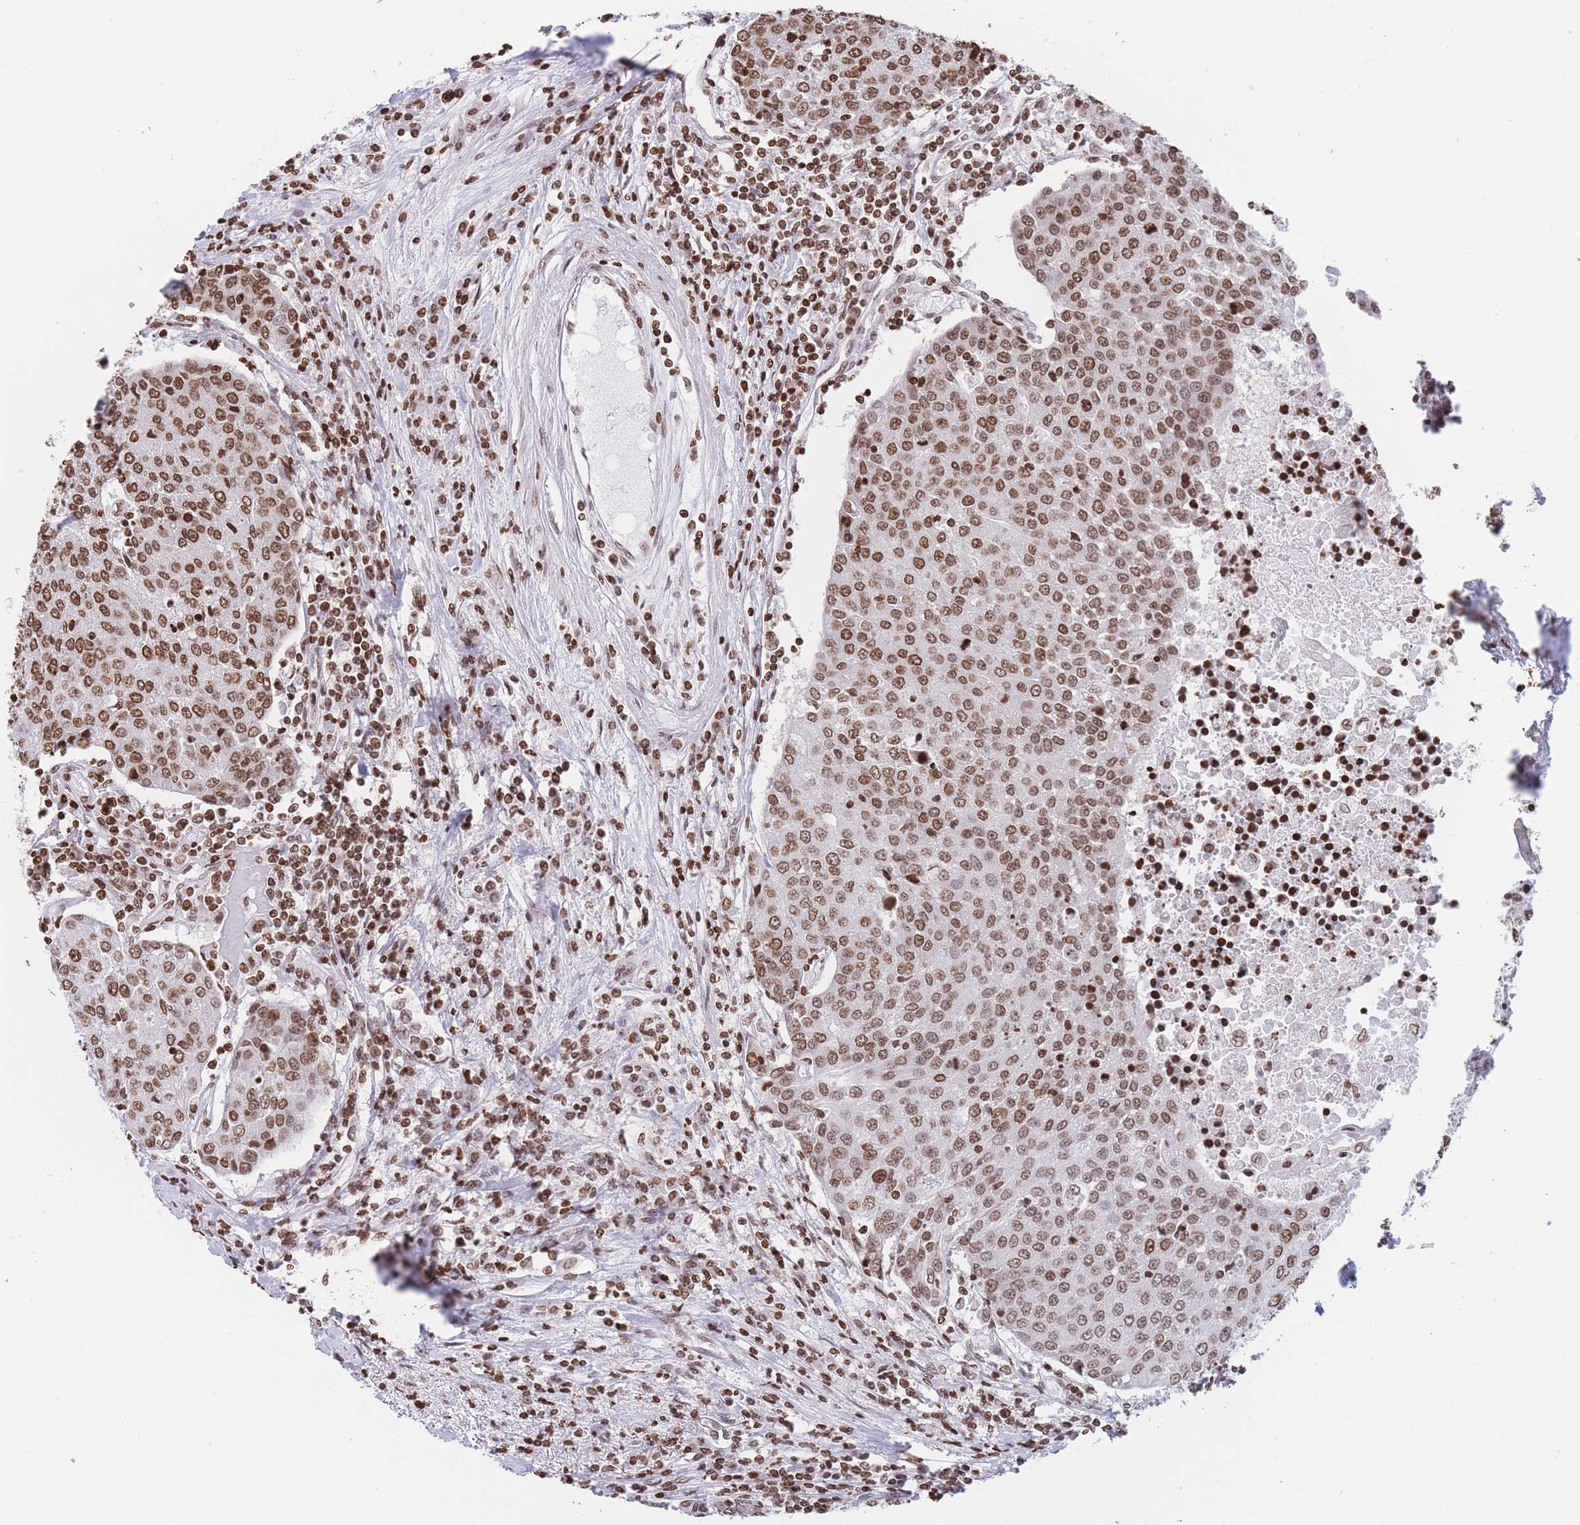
{"staining": {"intensity": "moderate", "quantity": ">75%", "location": "nuclear"}, "tissue": "urothelial cancer", "cell_type": "Tumor cells", "image_type": "cancer", "snomed": [{"axis": "morphology", "description": "Urothelial carcinoma, High grade"}, {"axis": "topography", "description": "Urinary bladder"}], "caption": "DAB (3,3'-diaminobenzidine) immunohistochemical staining of human urothelial carcinoma (high-grade) shows moderate nuclear protein positivity in approximately >75% of tumor cells.", "gene": "H2BC11", "patient": {"sex": "female", "age": 85}}